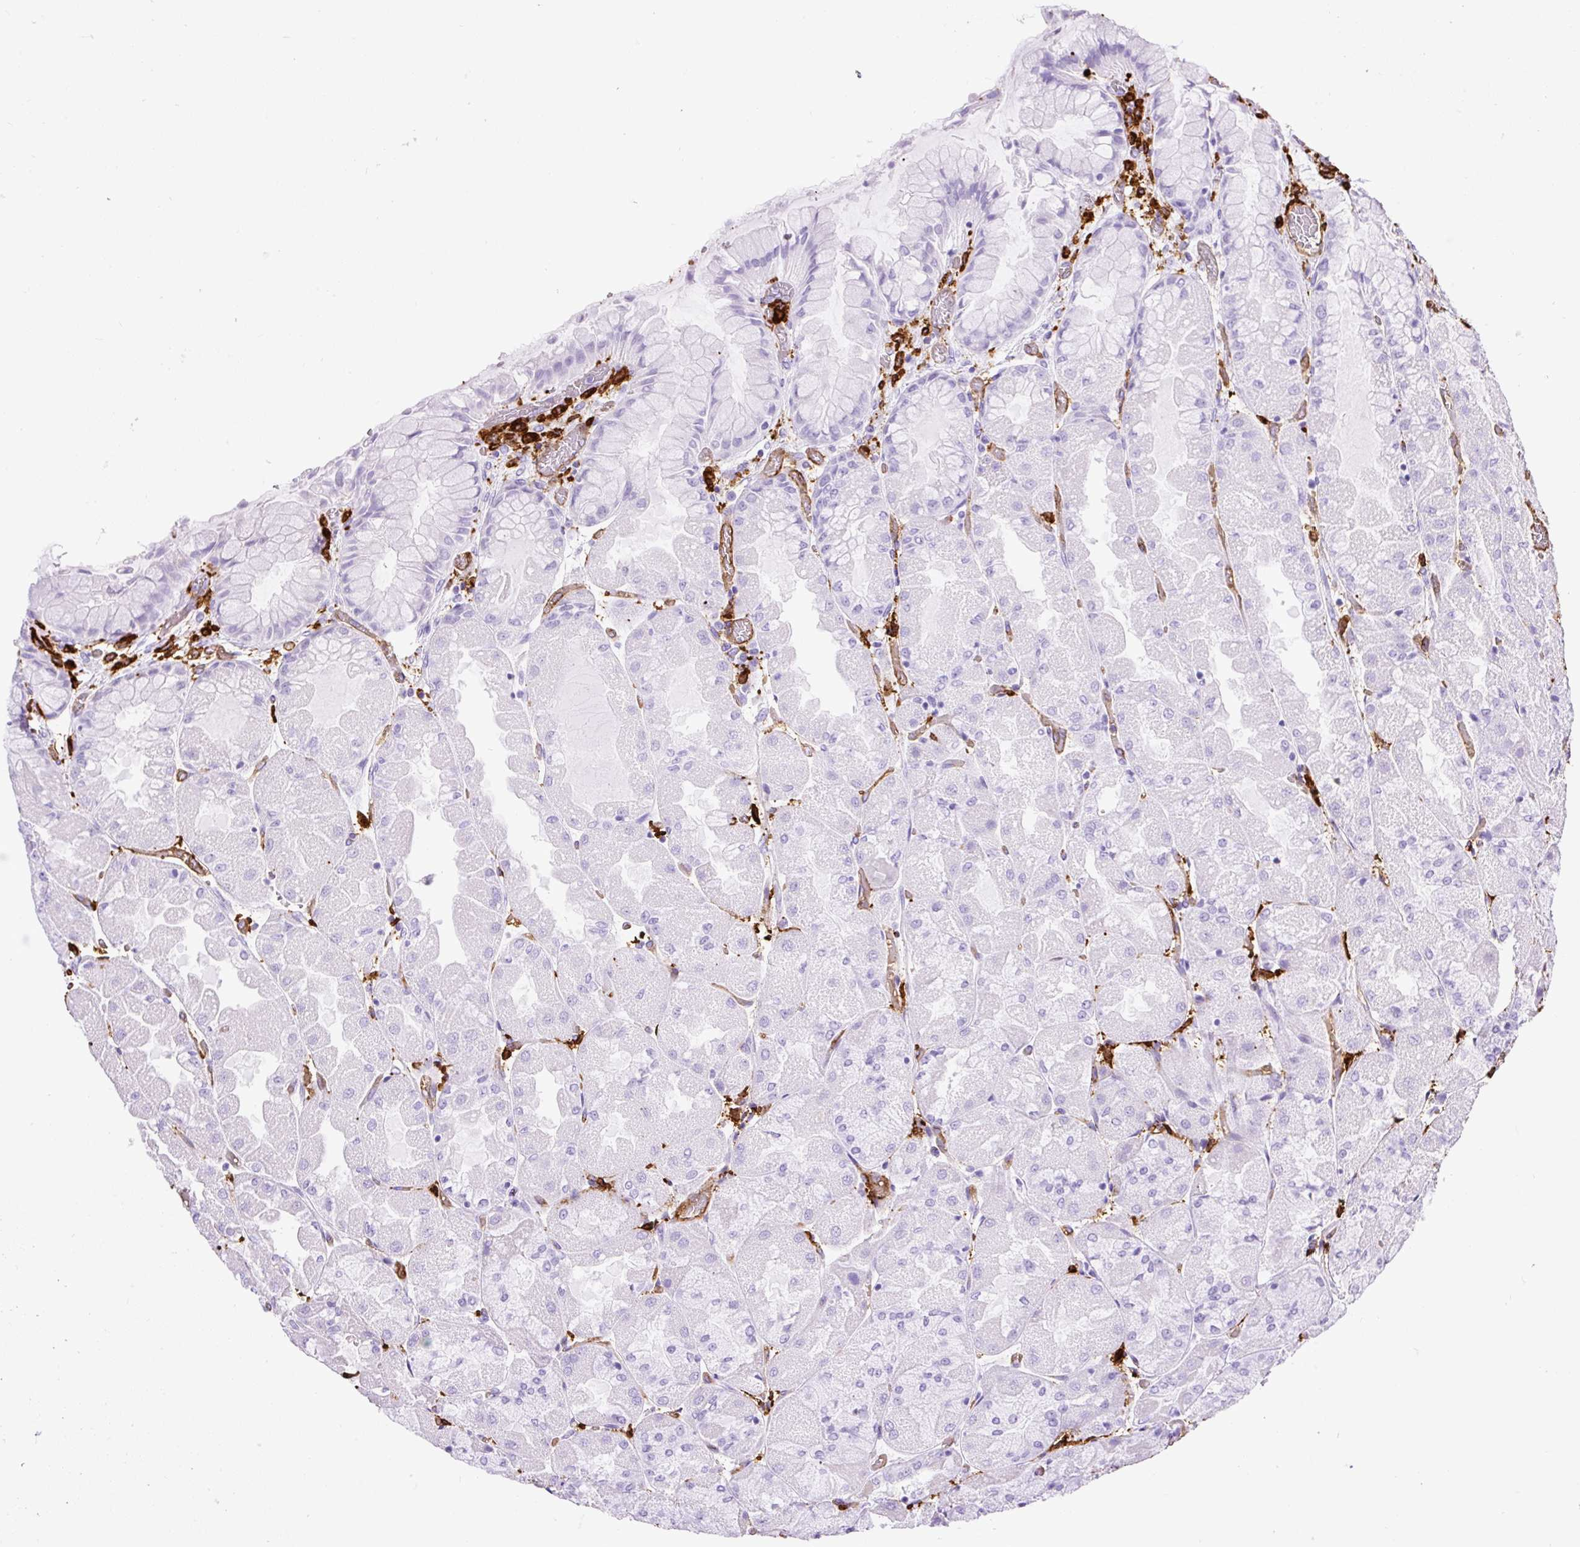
{"staining": {"intensity": "negative", "quantity": "none", "location": "none"}, "tissue": "stomach", "cell_type": "Glandular cells", "image_type": "normal", "snomed": [{"axis": "morphology", "description": "Normal tissue, NOS"}, {"axis": "topography", "description": "Stomach"}], "caption": "The photomicrograph displays no staining of glandular cells in normal stomach.", "gene": "HLA", "patient": {"sex": "female", "age": 61}}